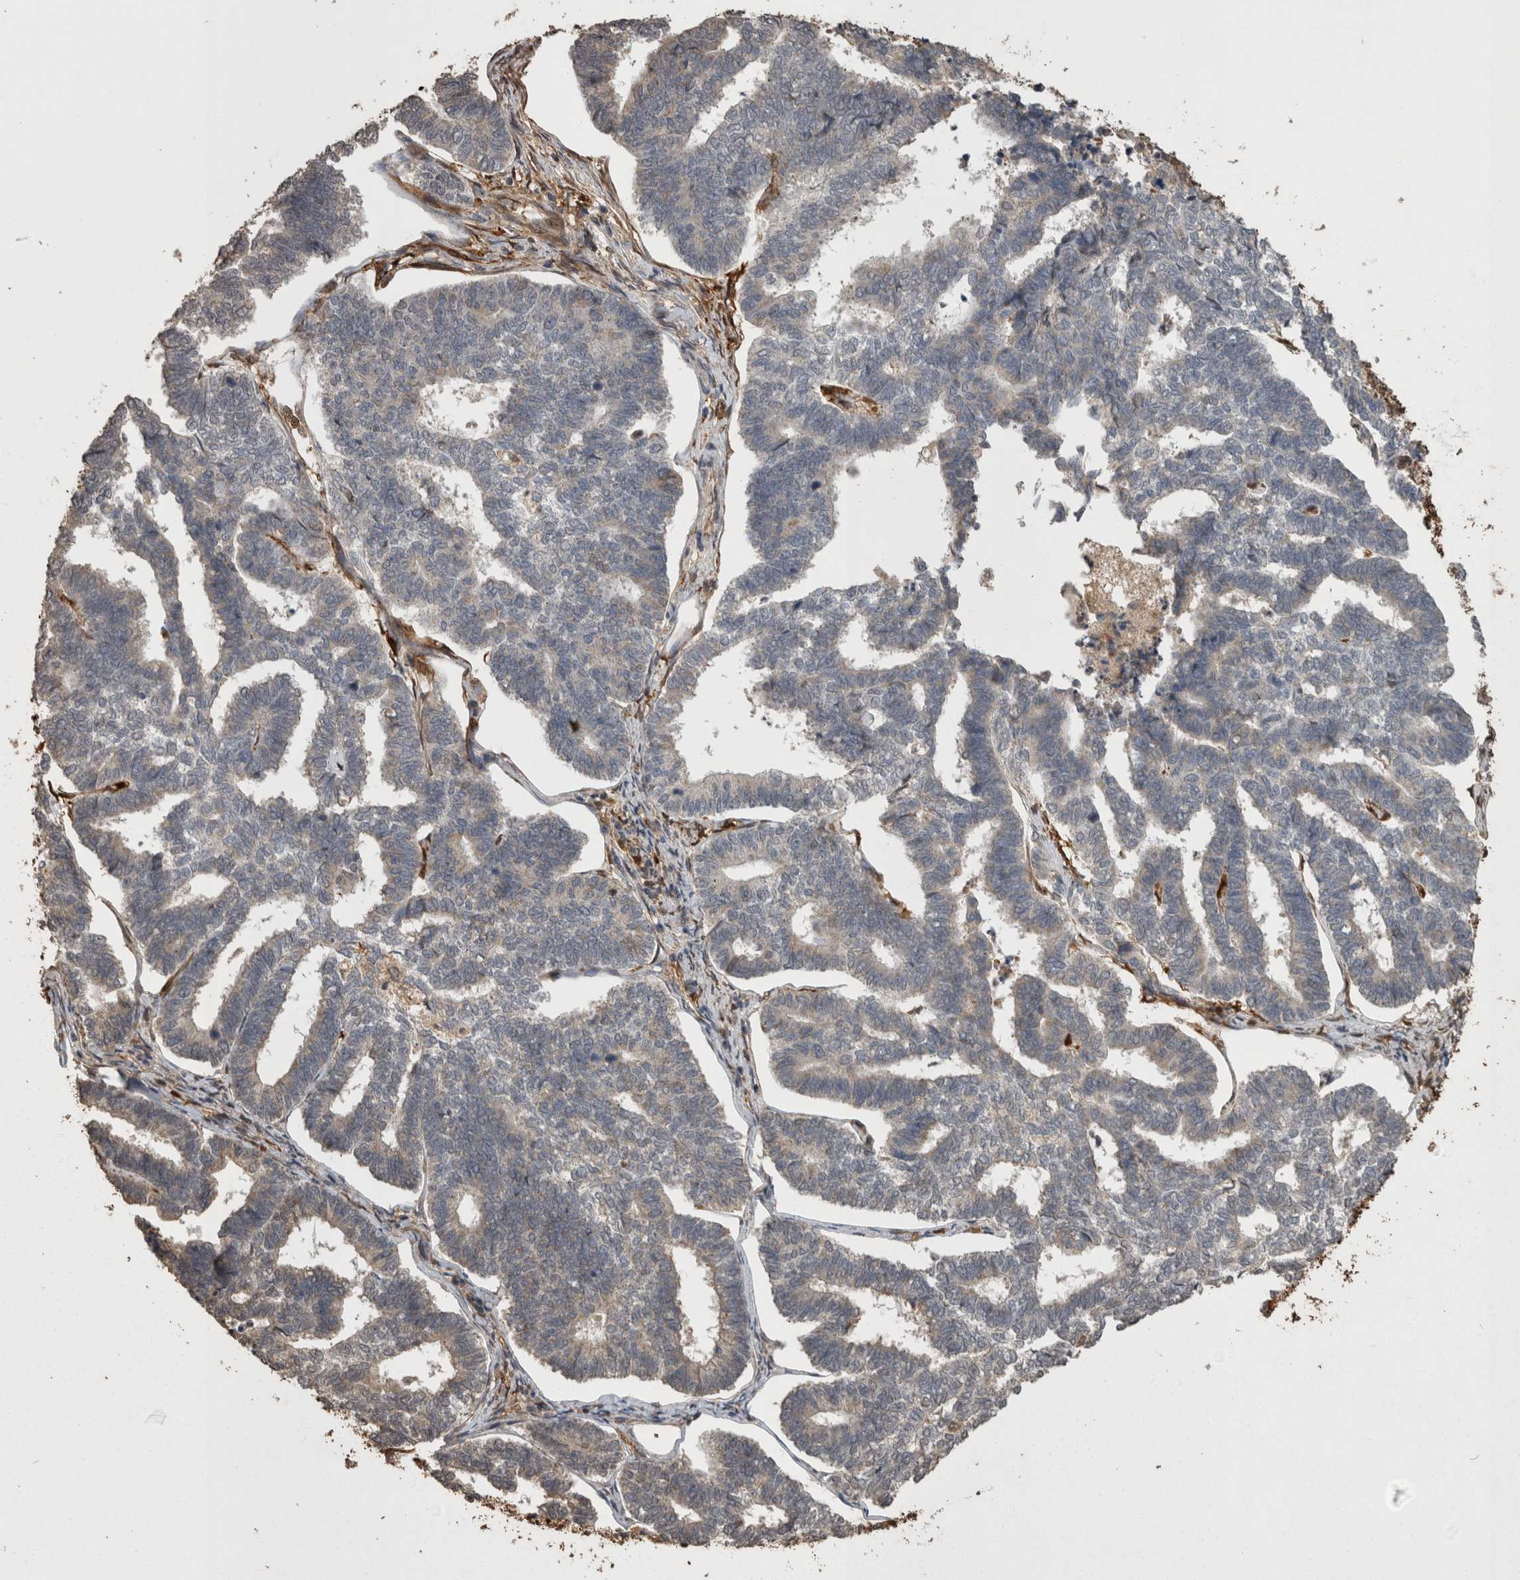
{"staining": {"intensity": "weak", "quantity": "<25%", "location": "cytoplasmic/membranous"}, "tissue": "endometrial cancer", "cell_type": "Tumor cells", "image_type": "cancer", "snomed": [{"axis": "morphology", "description": "Adenocarcinoma, NOS"}, {"axis": "topography", "description": "Endometrium"}], "caption": "A photomicrograph of endometrial cancer (adenocarcinoma) stained for a protein displays no brown staining in tumor cells. (DAB (3,3'-diaminobenzidine) immunohistochemistry, high magnification).", "gene": "LXN", "patient": {"sex": "female", "age": 70}}